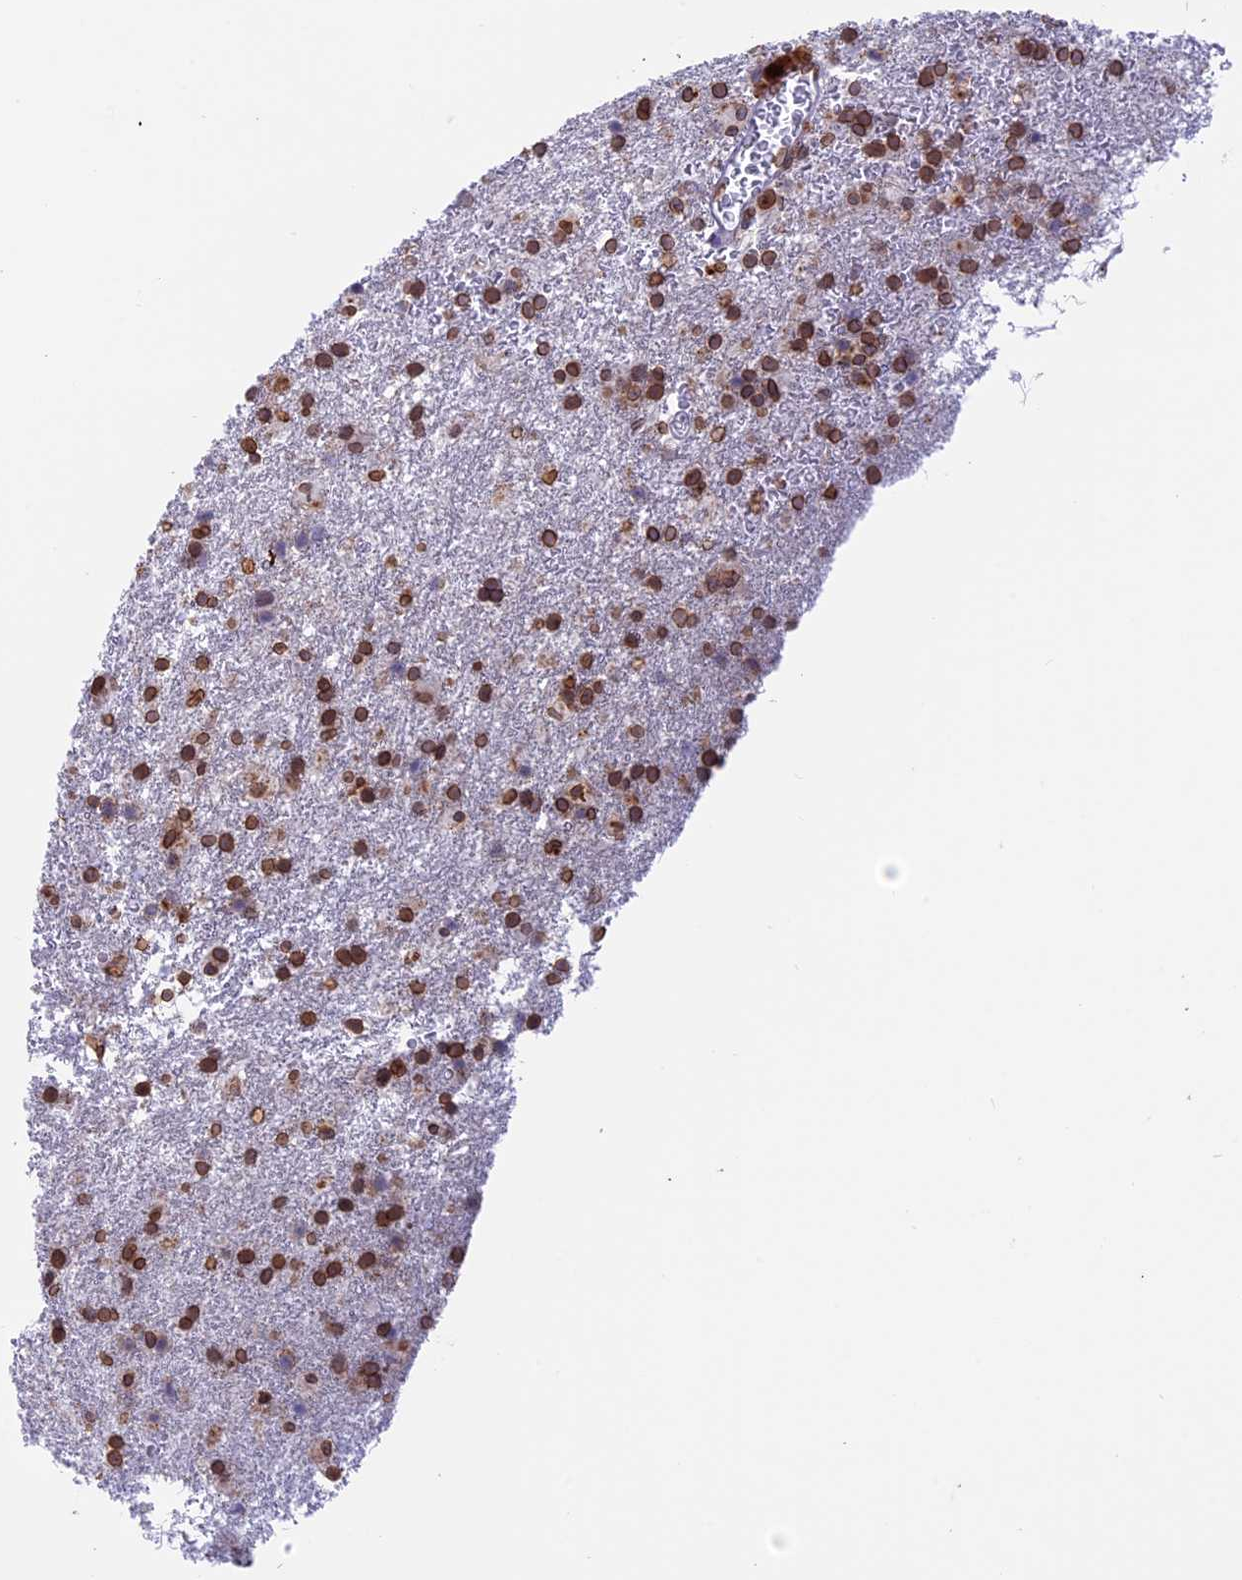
{"staining": {"intensity": "moderate", "quantity": ">75%", "location": "nuclear"}, "tissue": "glioma", "cell_type": "Tumor cells", "image_type": "cancer", "snomed": [{"axis": "morphology", "description": "Glioma, malignant, Low grade"}, {"axis": "topography", "description": "Brain"}], "caption": "Protein expression analysis of glioma reveals moderate nuclear positivity in about >75% of tumor cells.", "gene": "TMPRSS7", "patient": {"sex": "male", "age": 65}}